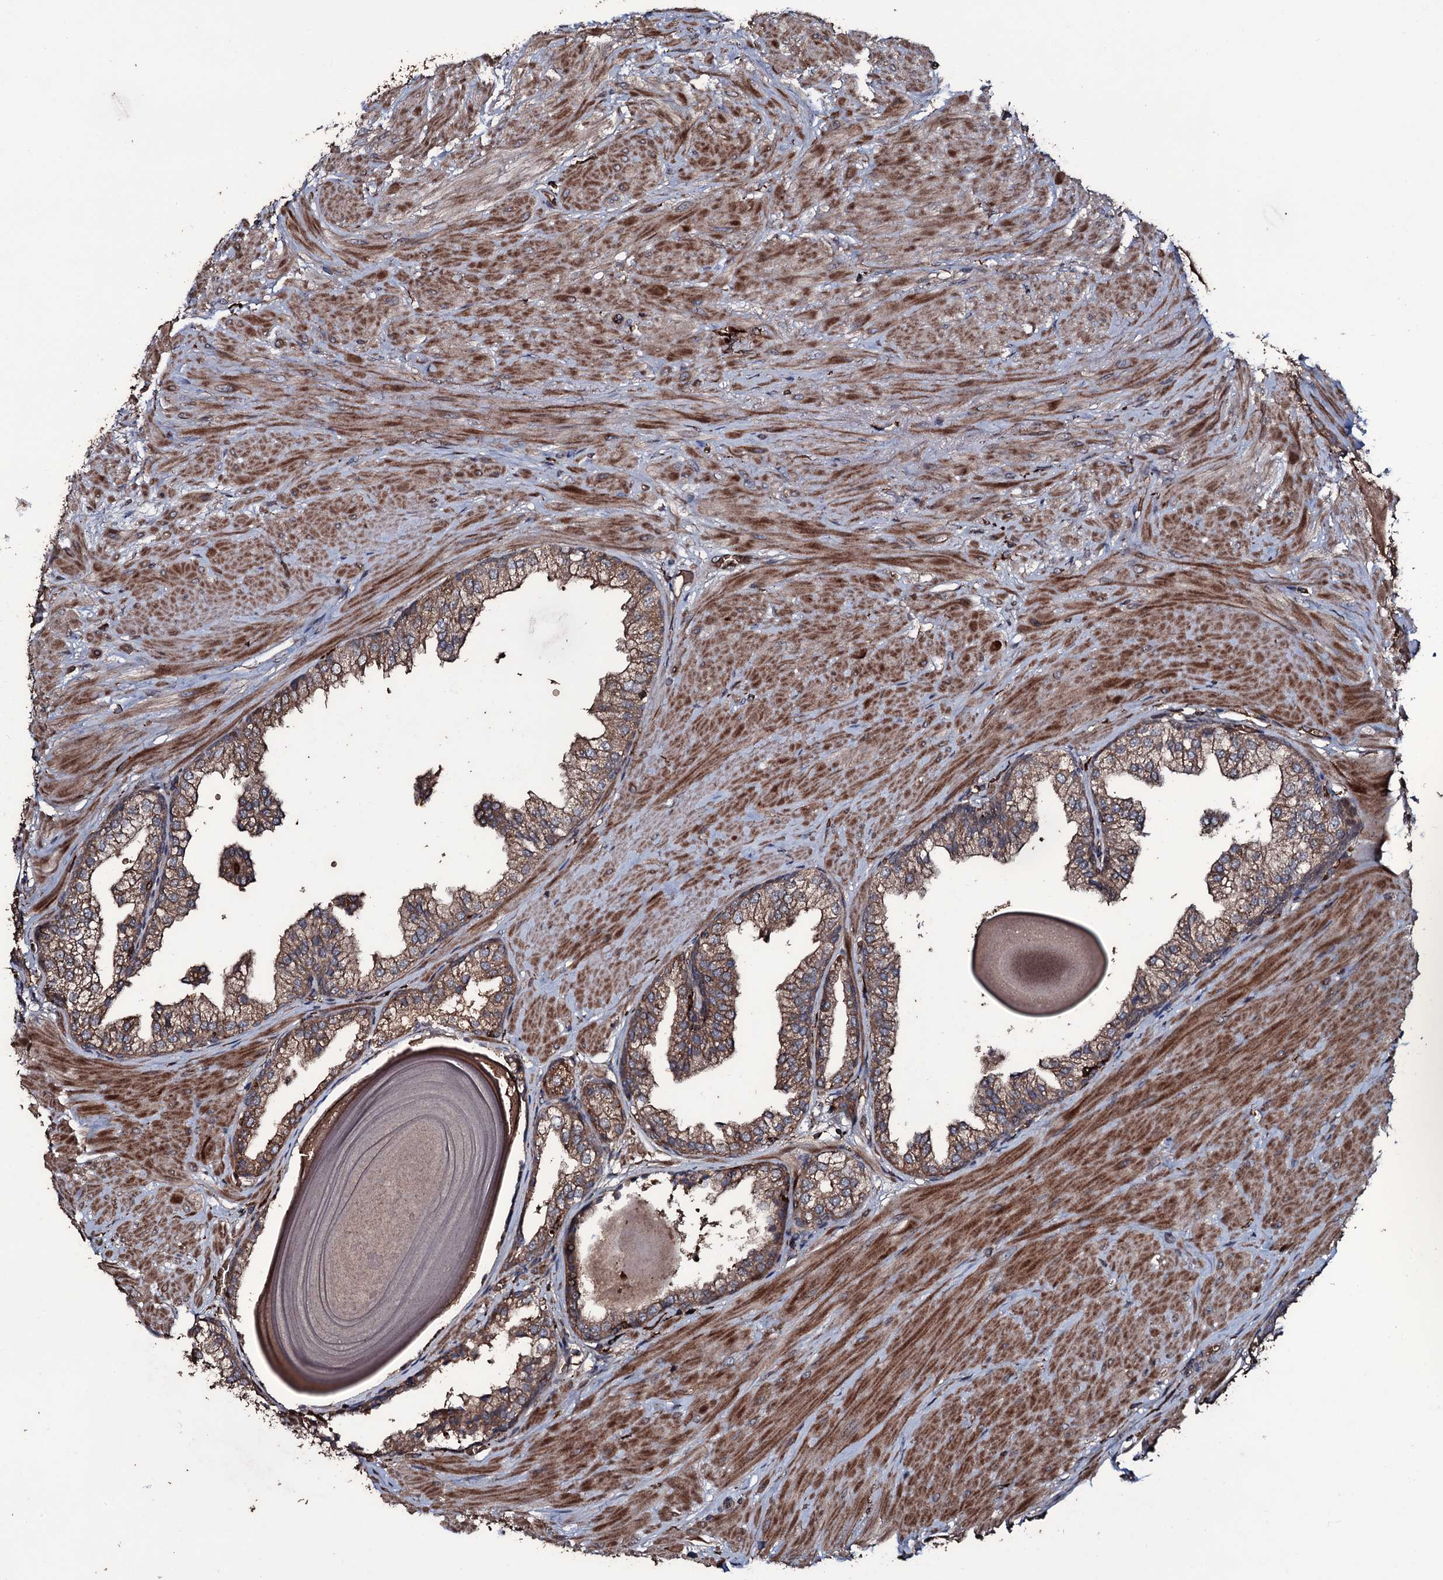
{"staining": {"intensity": "moderate", "quantity": "25%-75%", "location": "cytoplasmic/membranous"}, "tissue": "prostate", "cell_type": "Glandular cells", "image_type": "normal", "snomed": [{"axis": "morphology", "description": "Normal tissue, NOS"}, {"axis": "topography", "description": "Prostate"}], "caption": "Benign prostate exhibits moderate cytoplasmic/membranous staining in about 25%-75% of glandular cells.", "gene": "ZSWIM8", "patient": {"sex": "male", "age": 48}}